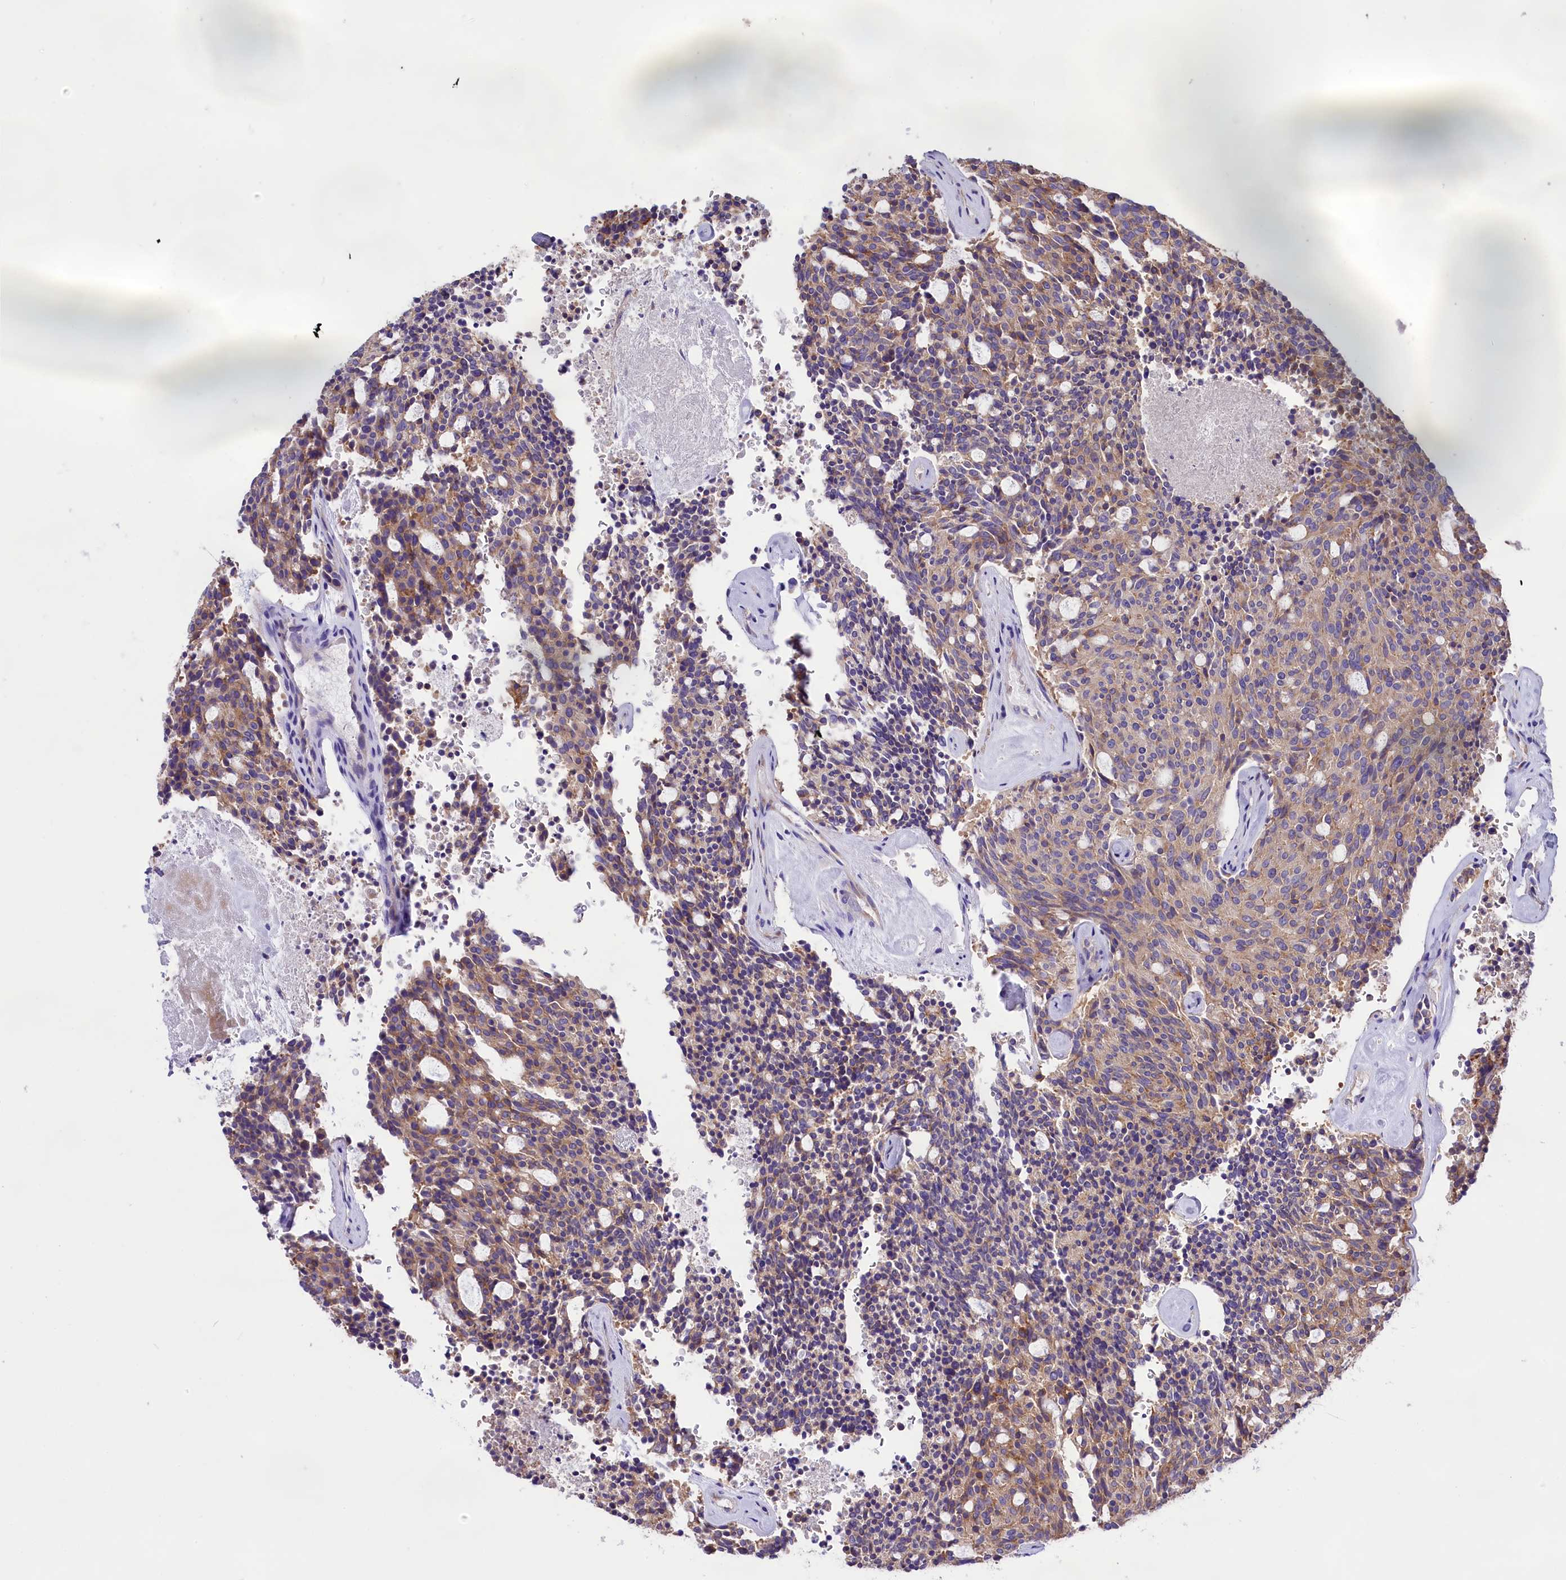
{"staining": {"intensity": "weak", "quantity": "25%-75%", "location": "cytoplasmic/membranous"}, "tissue": "carcinoid", "cell_type": "Tumor cells", "image_type": "cancer", "snomed": [{"axis": "morphology", "description": "Carcinoid, malignant, NOS"}, {"axis": "topography", "description": "Pancreas"}], "caption": "An image showing weak cytoplasmic/membranous staining in approximately 25%-75% of tumor cells in carcinoid, as visualized by brown immunohistochemical staining.", "gene": "PEMT", "patient": {"sex": "female", "age": 54}}